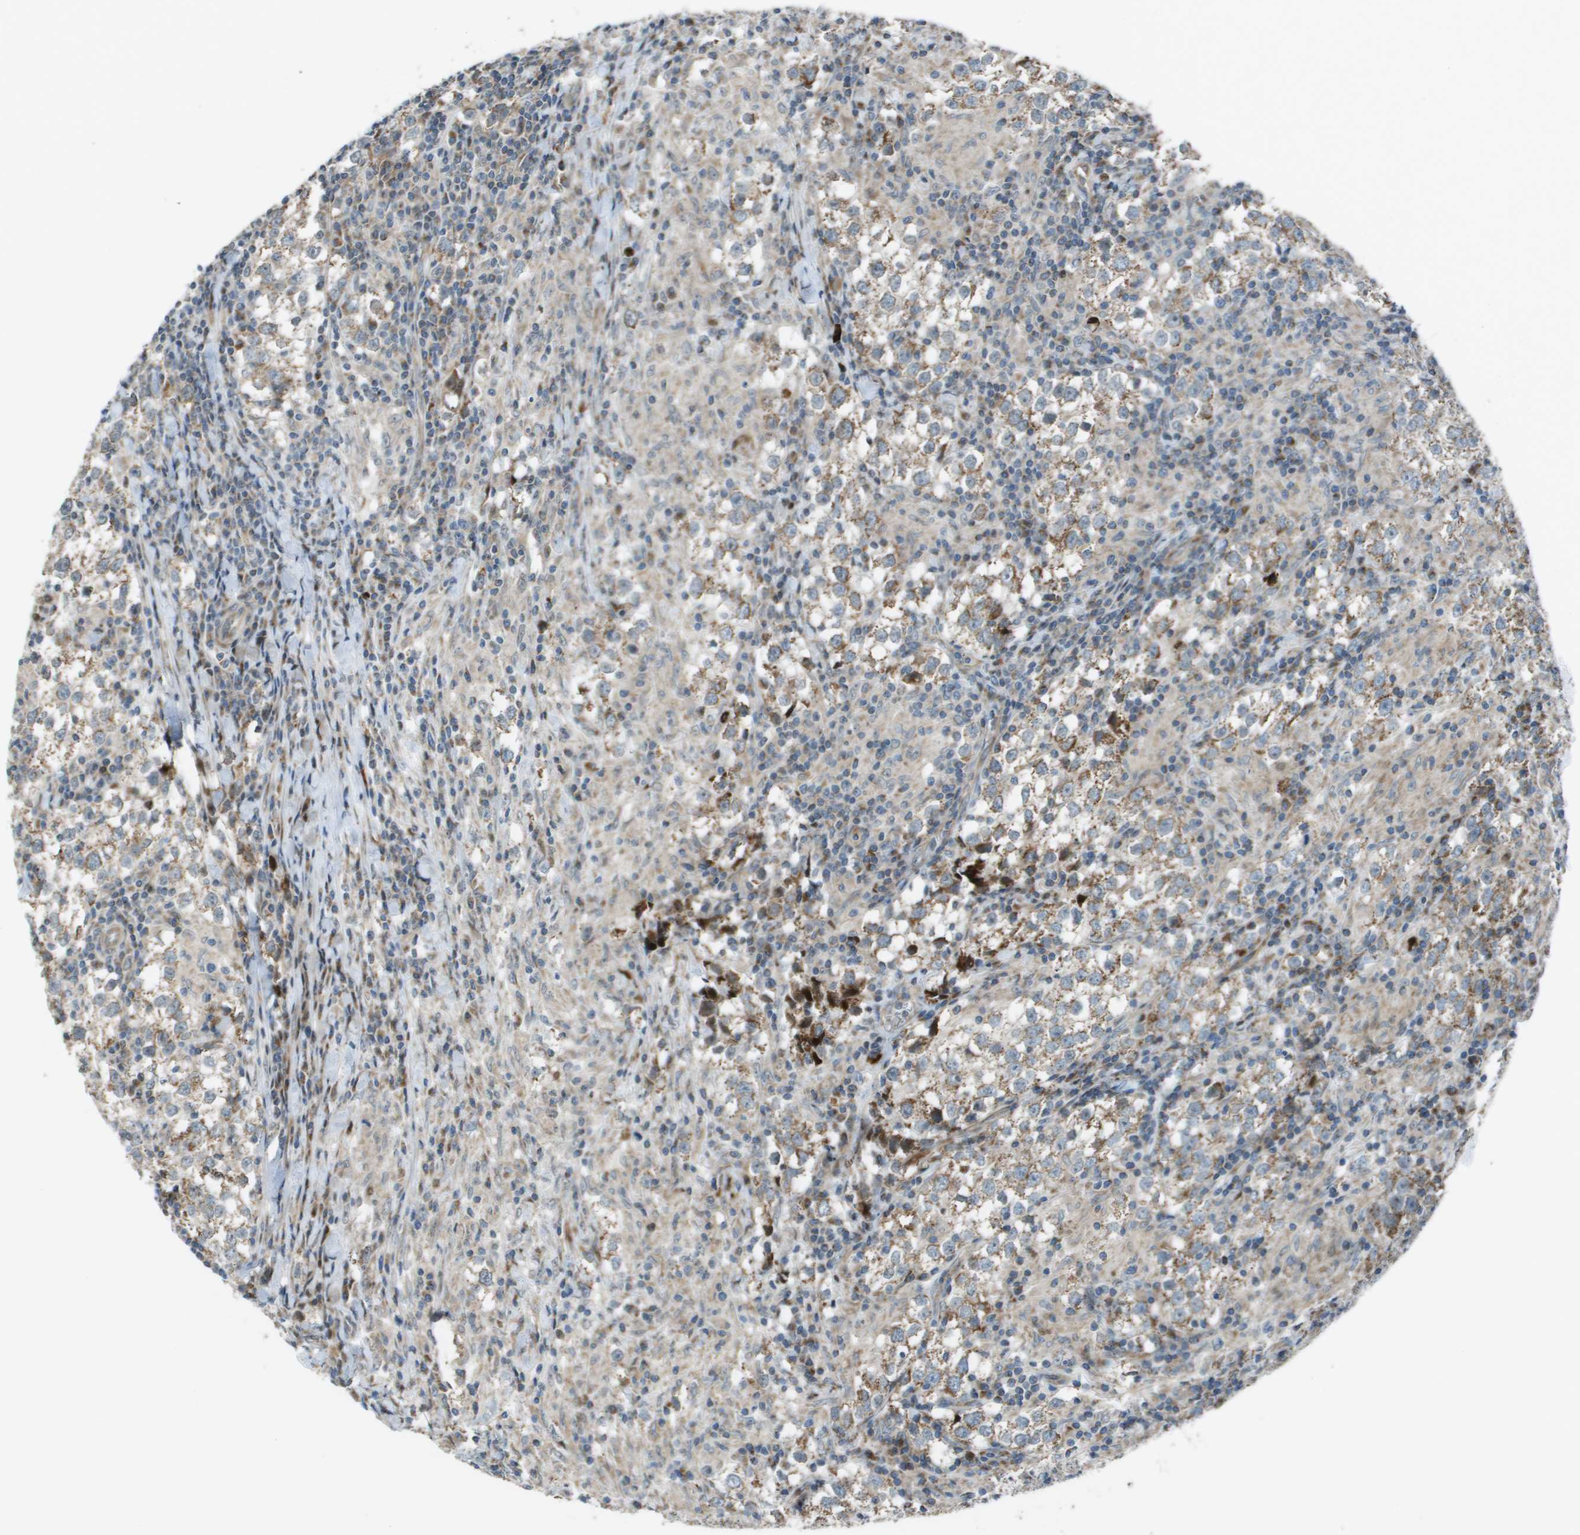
{"staining": {"intensity": "weak", "quantity": ">75%", "location": "cytoplasmic/membranous"}, "tissue": "testis cancer", "cell_type": "Tumor cells", "image_type": "cancer", "snomed": [{"axis": "morphology", "description": "Seminoma, NOS"}, {"axis": "morphology", "description": "Carcinoma, Embryonal, NOS"}, {"axis": "topography", "description": "Testis"}], "caption": "The photomicrograph reveals a brown stain indicating the presence of a protein in the cytoplasmic/membranous of tumor cells in testis seminoma.", "gene": "MGAT3", "patient": {"sex": "male", "age": 36}}